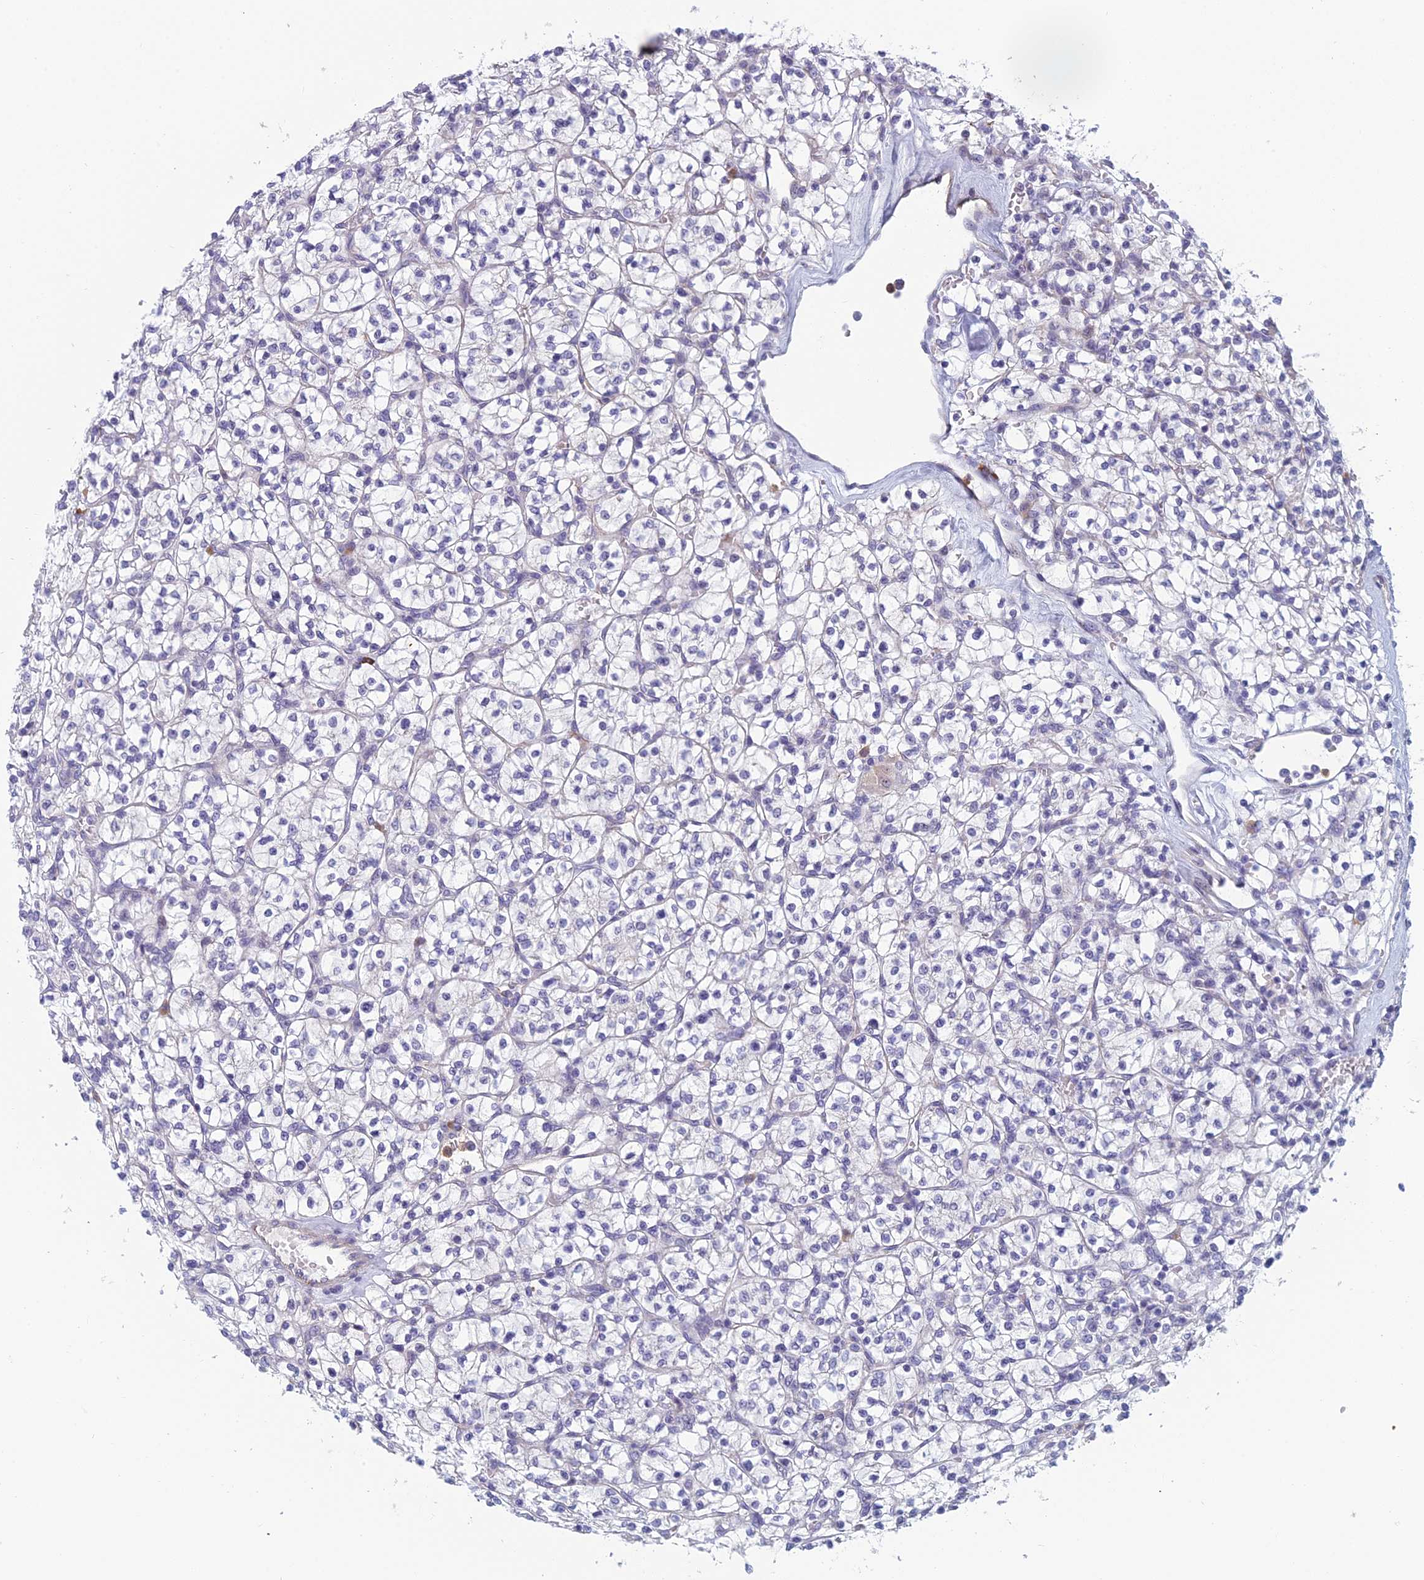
{"staining": {"intensity": "negative", "quantity": "none", "location": "none"}, "tissue": "renal cancer", "cell_type": "Tumor cells", "image_type": "cancer", "snomed": [{"axis": "morphology", "description": "Adenocarcinoma, NOS"}, {"axis": "topography", "description": "Kidney"}], "caption": "A high-resolution micrograph shows immunohistochemistry (IHC) staining of adenocarcinoma (renal), which exhibits no significant positivity in tumor cells. Nuclei are stained in blue.", "gene": "NOC2L", "patient": {"sex": "female", "age": 64}}